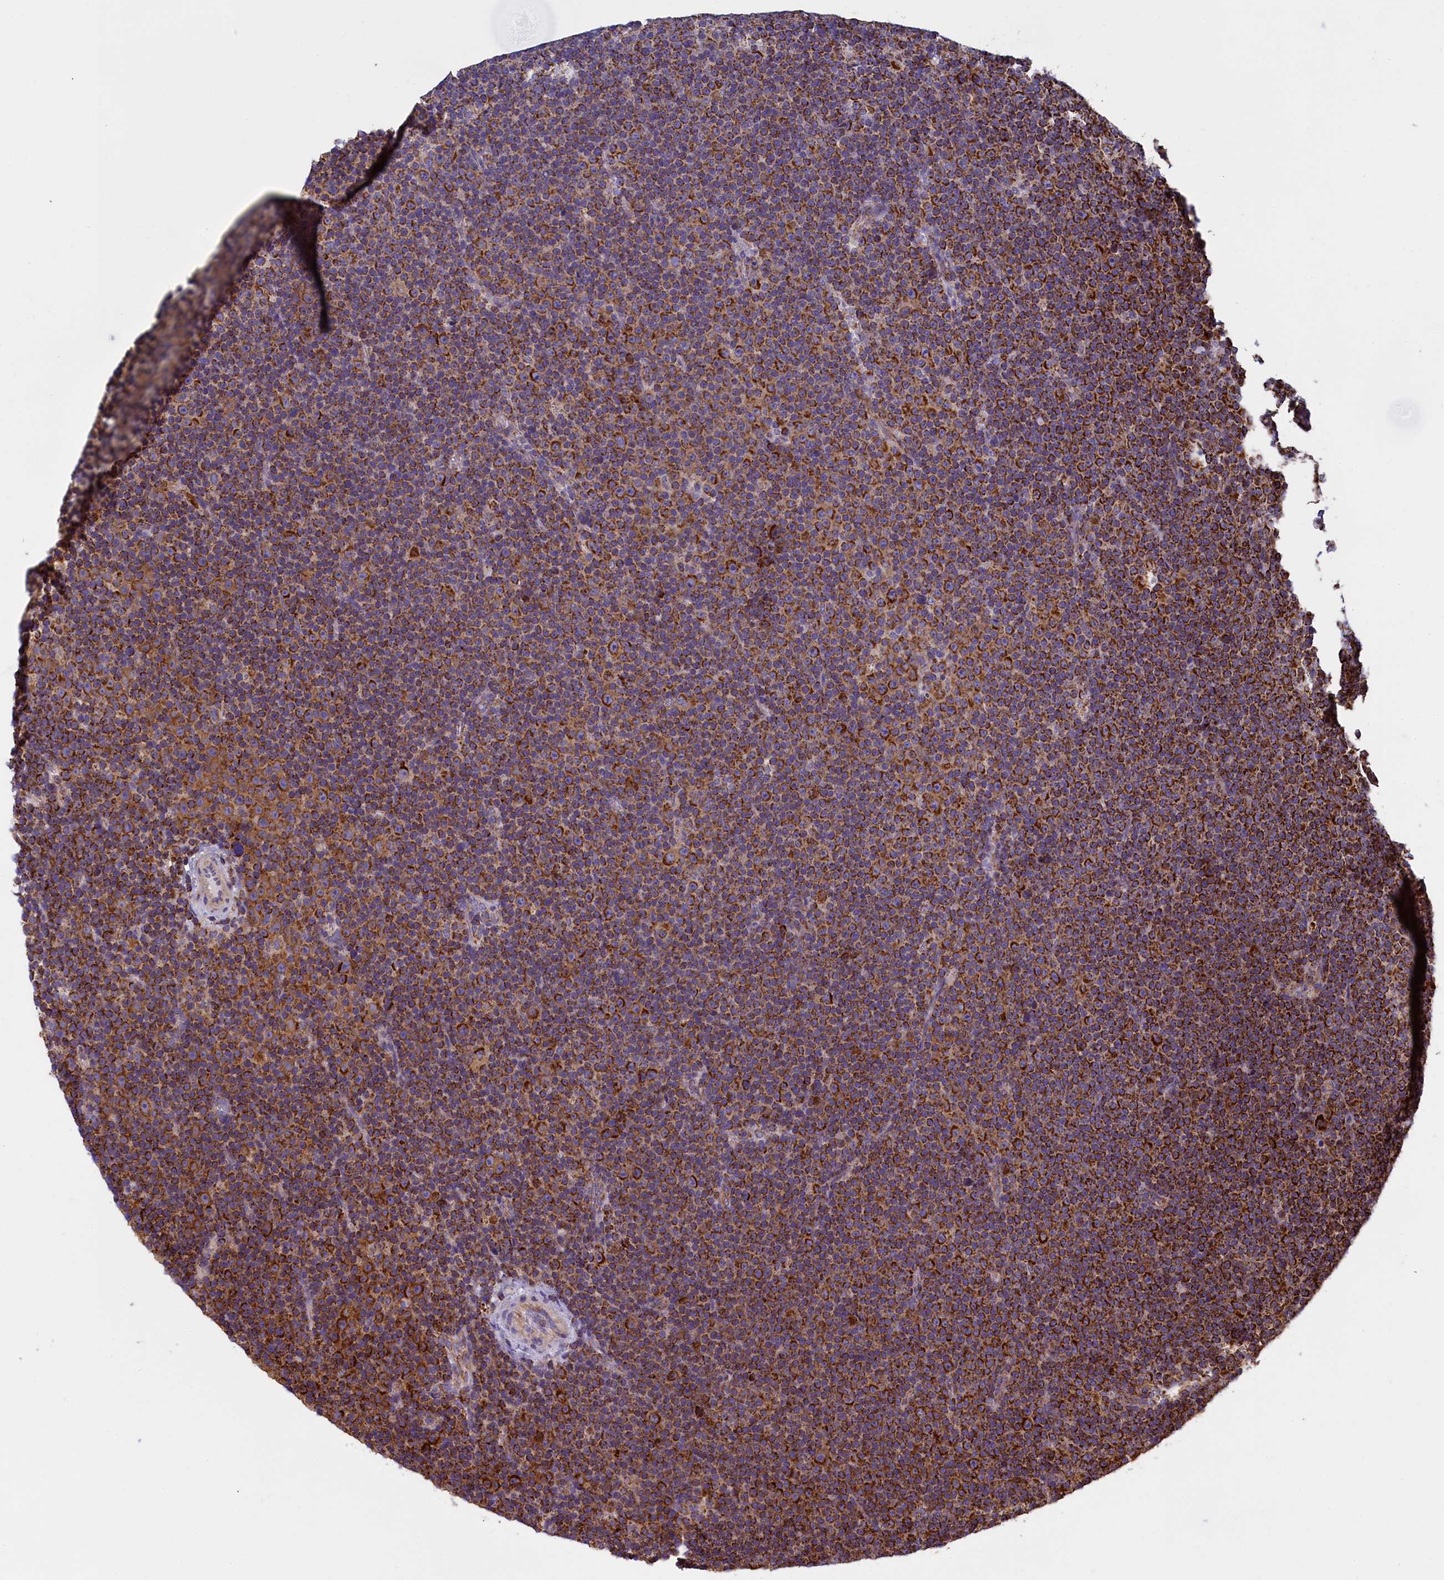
{"staining": {"intensity": "strong", "quantity": ">75%", "location": "cytoplasmic/membranous"}, "tissue": "lymphoma", "cell_type": "Tumor cells", "image_type": "cancer", "snomed": [{"axis": "morphology", "description": "Malignant lymphoma, non-Hodgkin's type, Low grade"}, {"axis": "topography", "description": "Lymph node"}], "caption": "Immunohistochemistry staining of lymphoma, which shows high levels of strong cytoplasmic/membranous positivity in about >75% of tumor cells indicating strong cytoplasmic/membranous protein expression. The staining was performed using DAB (3,3'-diaminobenzidine) (brown) for protein detection and nuclei were counterstained in hematoxylin (blue).", "gene": "IFT122", "patient": {"sex": "female", "age": 67}}